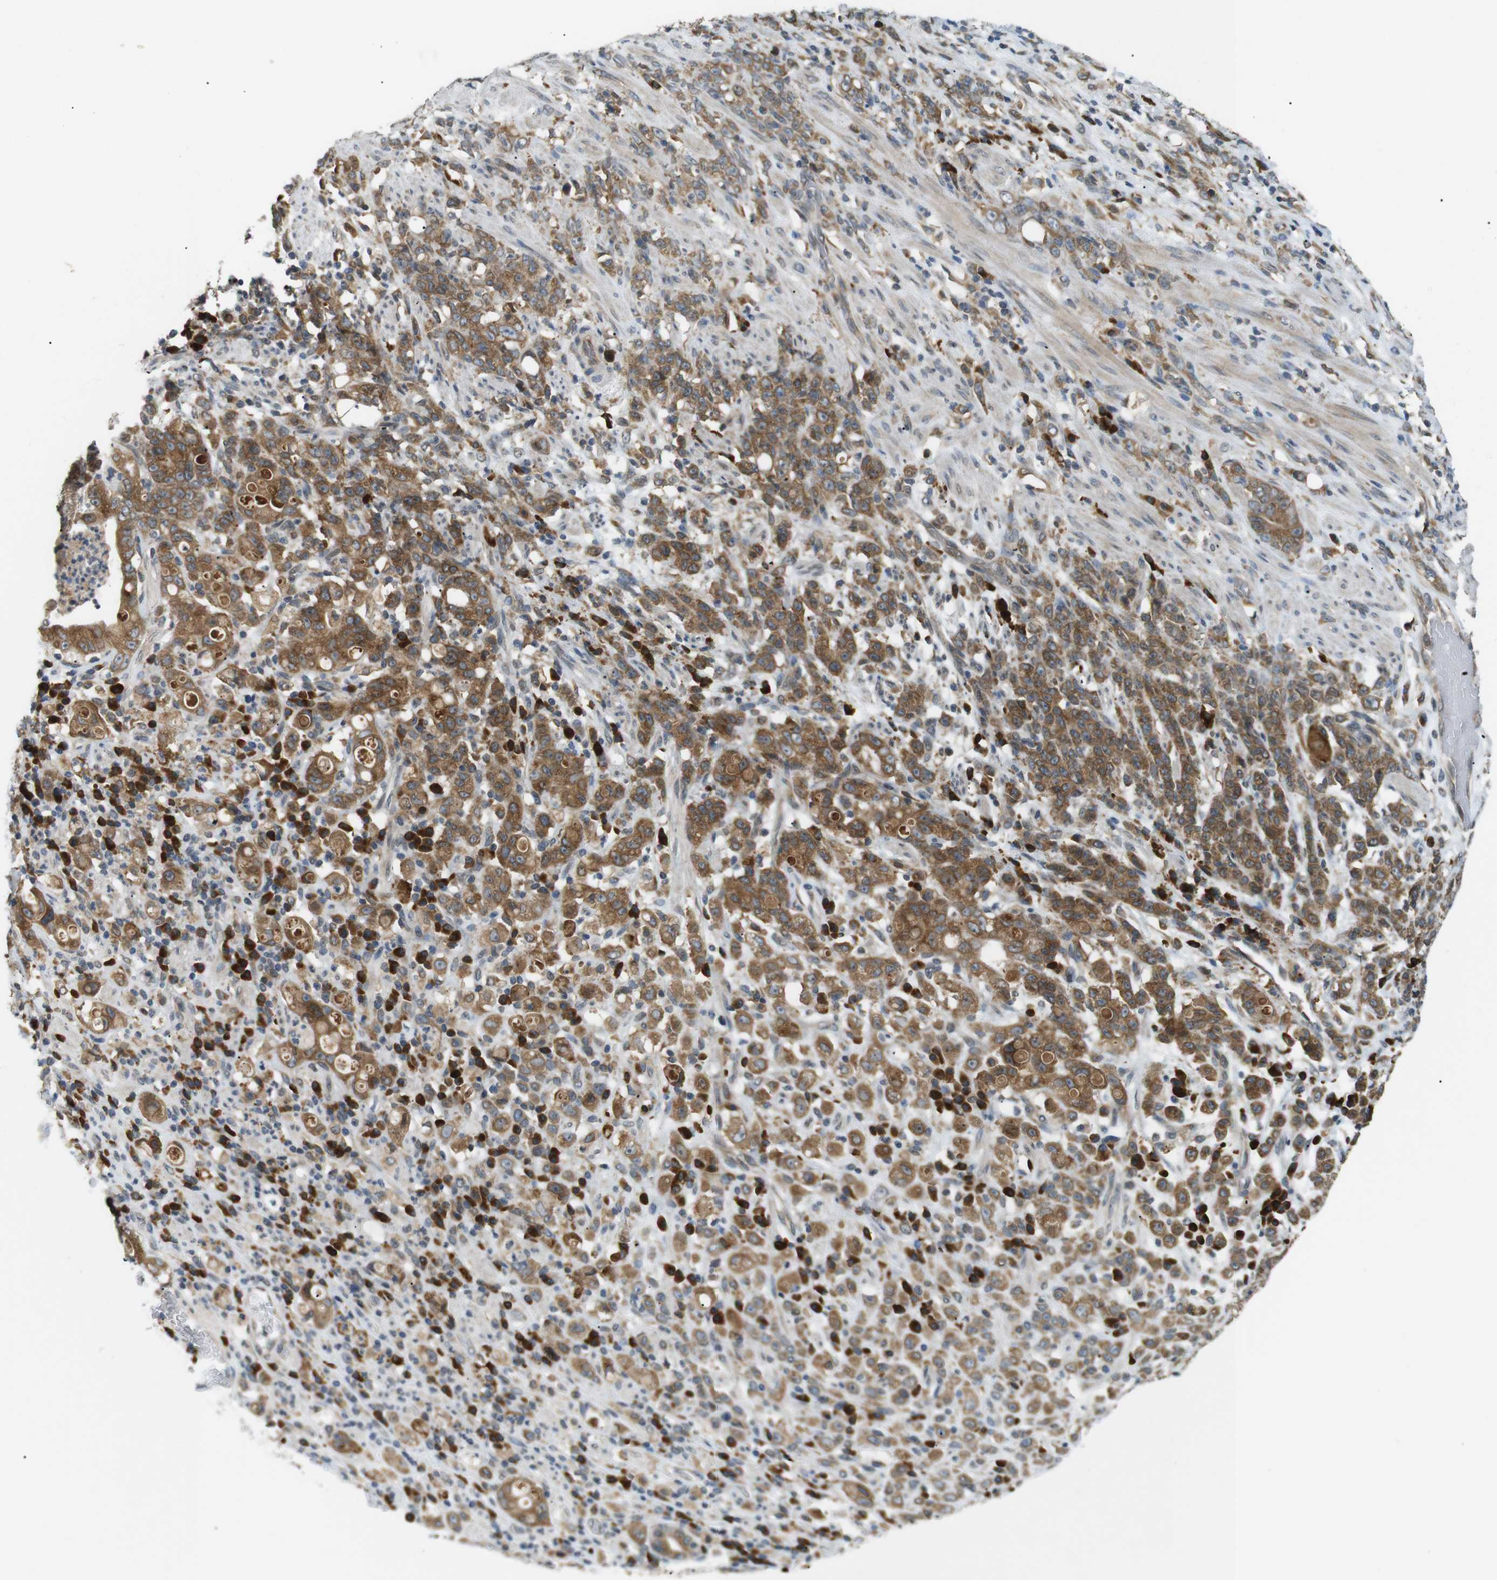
{"staining": {"intensity": "moderate", "quantity": ">75%", "location": "cytoplasmic/membranous"}, "tissue": "stomach cancer", "cell_type": "Tumor cells", "image_type": "cancer", "snomed": [{"axis": "morphology", "description": "Adenocarcinoma, NOS"}, {"axis": "topography", "description": "Stomach, lower"}], "caption": "Human stomach adenocarcinoma stained for a protein (brown) shows moderate cytoplasmic/membranous positive staining in approximately >75% of tumor cells.", "gene": "TMED4", "patient": {"sex": "male", "age": 88}}